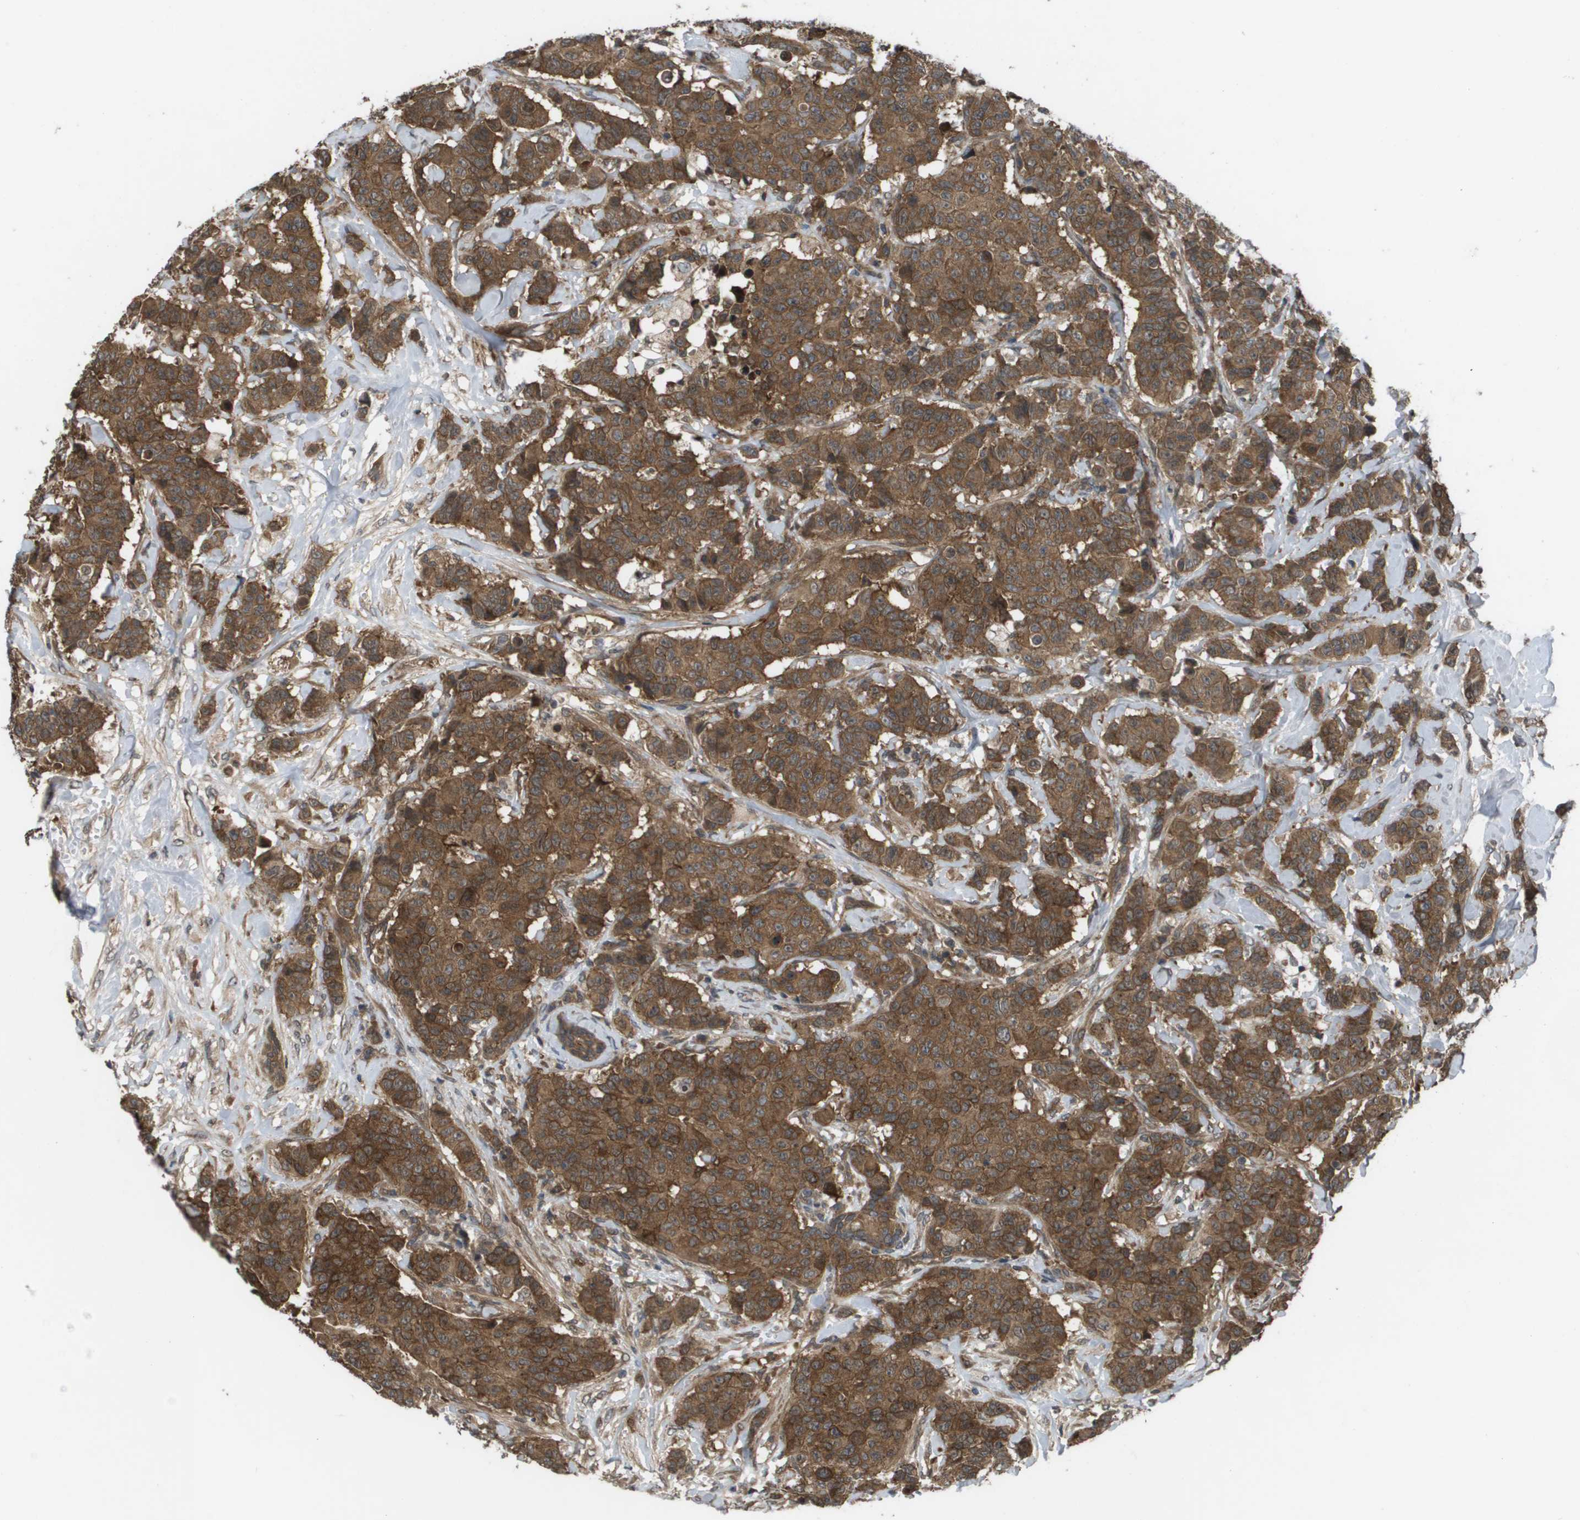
{"staining": {"intensity": "moderate", "quantity": ">75%", "location": "cytoplasmic/membranous,nuclear"}, "tissue": "breast cancer", "cell_type": "Tumor cells", "image_type": "cancer", "snomed": [{"axis": "morphology", "description": "Normal tissue, NOS"}, {"axis": "morphology", "description": "Duct carcinoma"}, {"axis": "topography", "description": "Breast"}], "caption": "This micrograph exhibits immunohistochemistry staining of human breast cancer, with medium moderate cytoplasmic/membranous and nuclear staining in about >75% of tumor cells.", "gene": "CTPS2", "patient": {"sex": "female", "age": 40}}